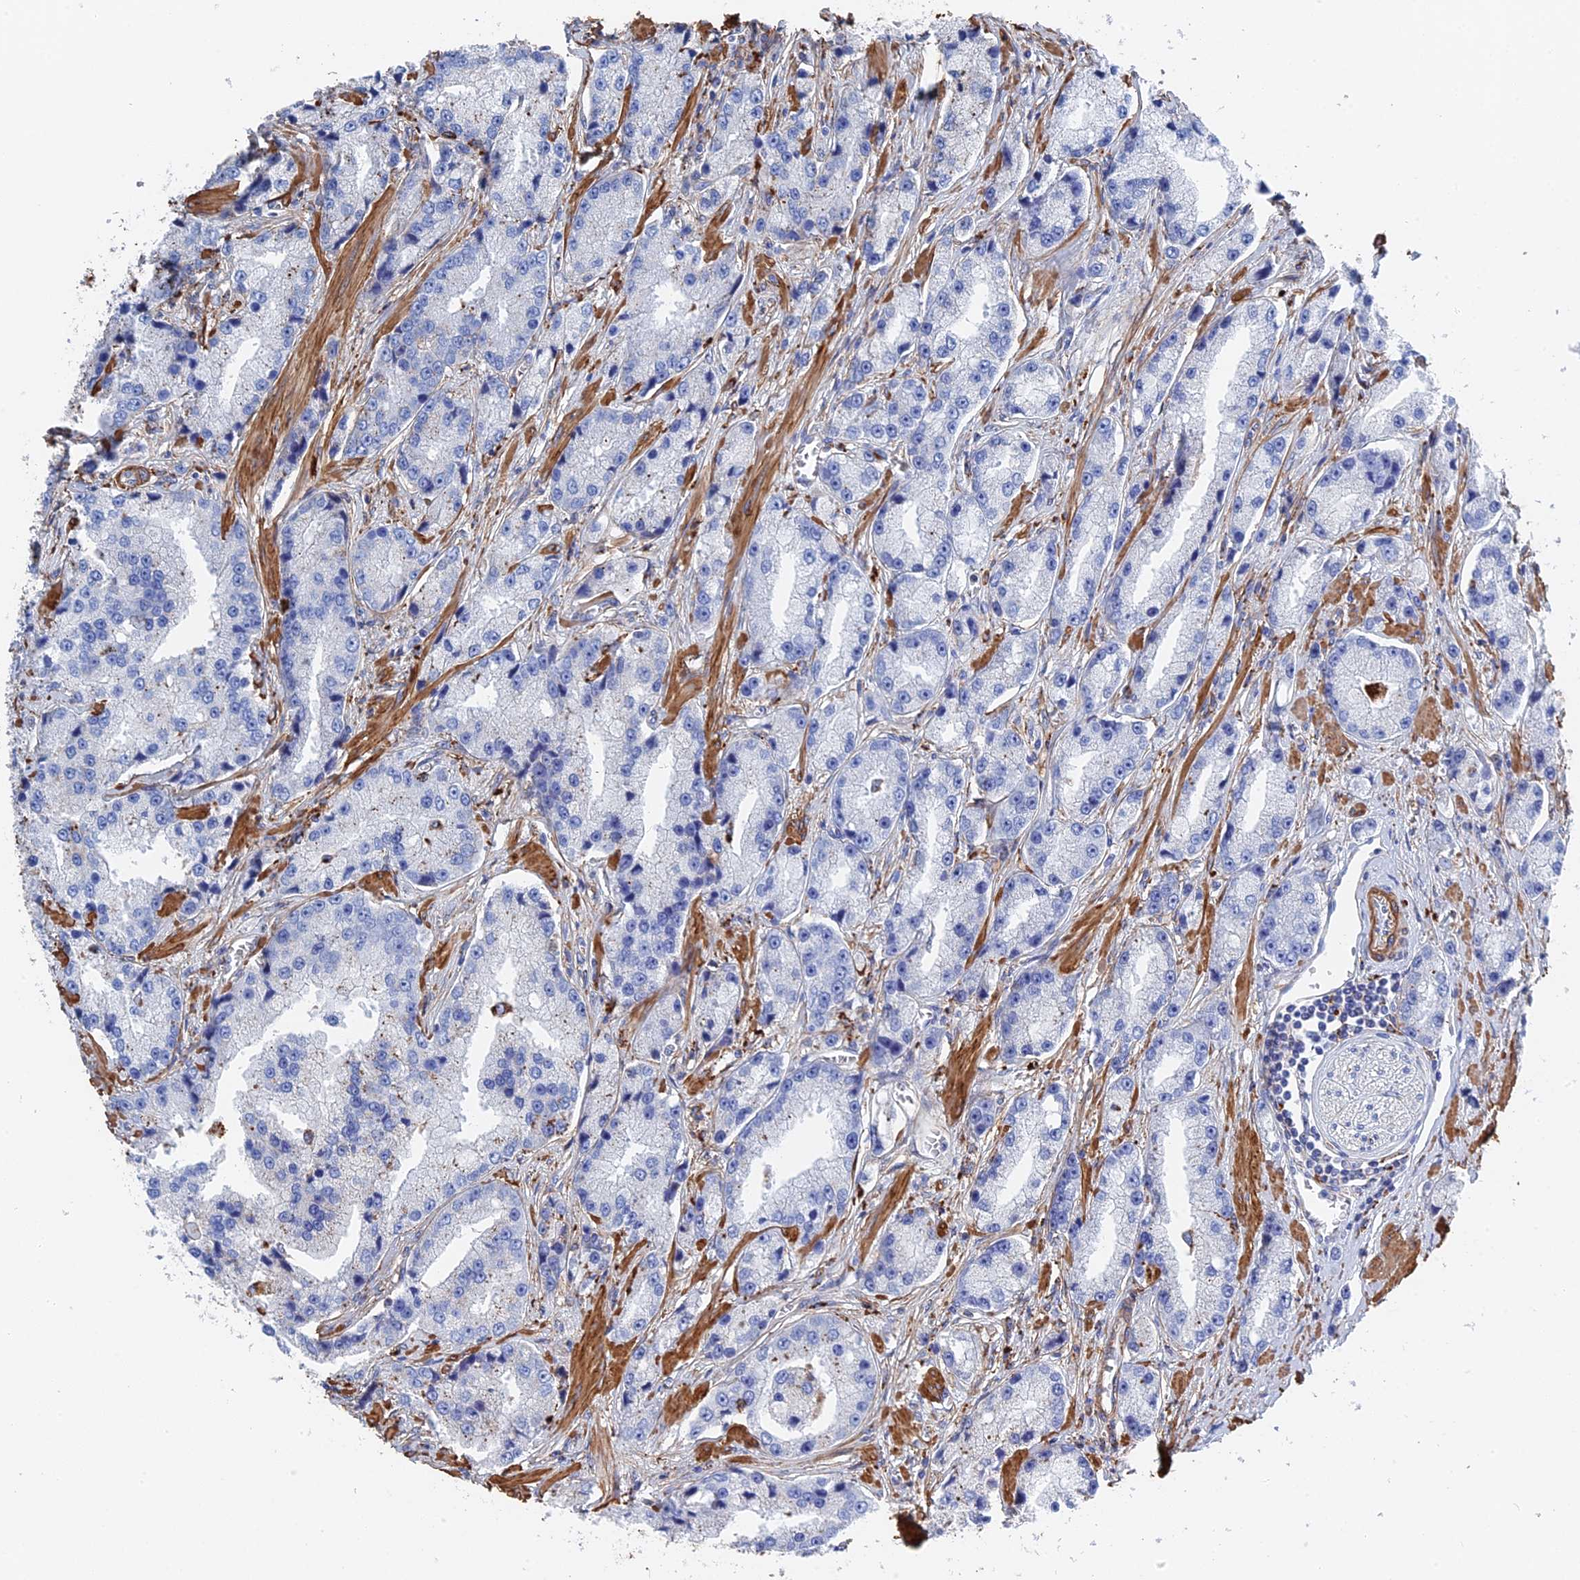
{"staining": {"intensity": "negative", "quantity": "none", "location": "none"}, "tissue": "prostate cancer", "cell_type": "Tumor cells", "image_type": "cancer", "snomed": [{"axis": "morphology", "description": "Adenocarcinoma, High grade"}, {"axis": "topography", "description": "Prostate"}], "caption": "Prostate adenocarcinoma (high-grade) was stained to show a protein in brown. There is no significant staining in tumor cells. Brightfield microscopy of immunohistochemistry (IHC) stained with DAB (3,3'-diaminobenzidine) (brown) and hematoxylin (blue), captured at high magnification.", "gene": "STRA6", "patient": {"sex": "male", "age": 74}}